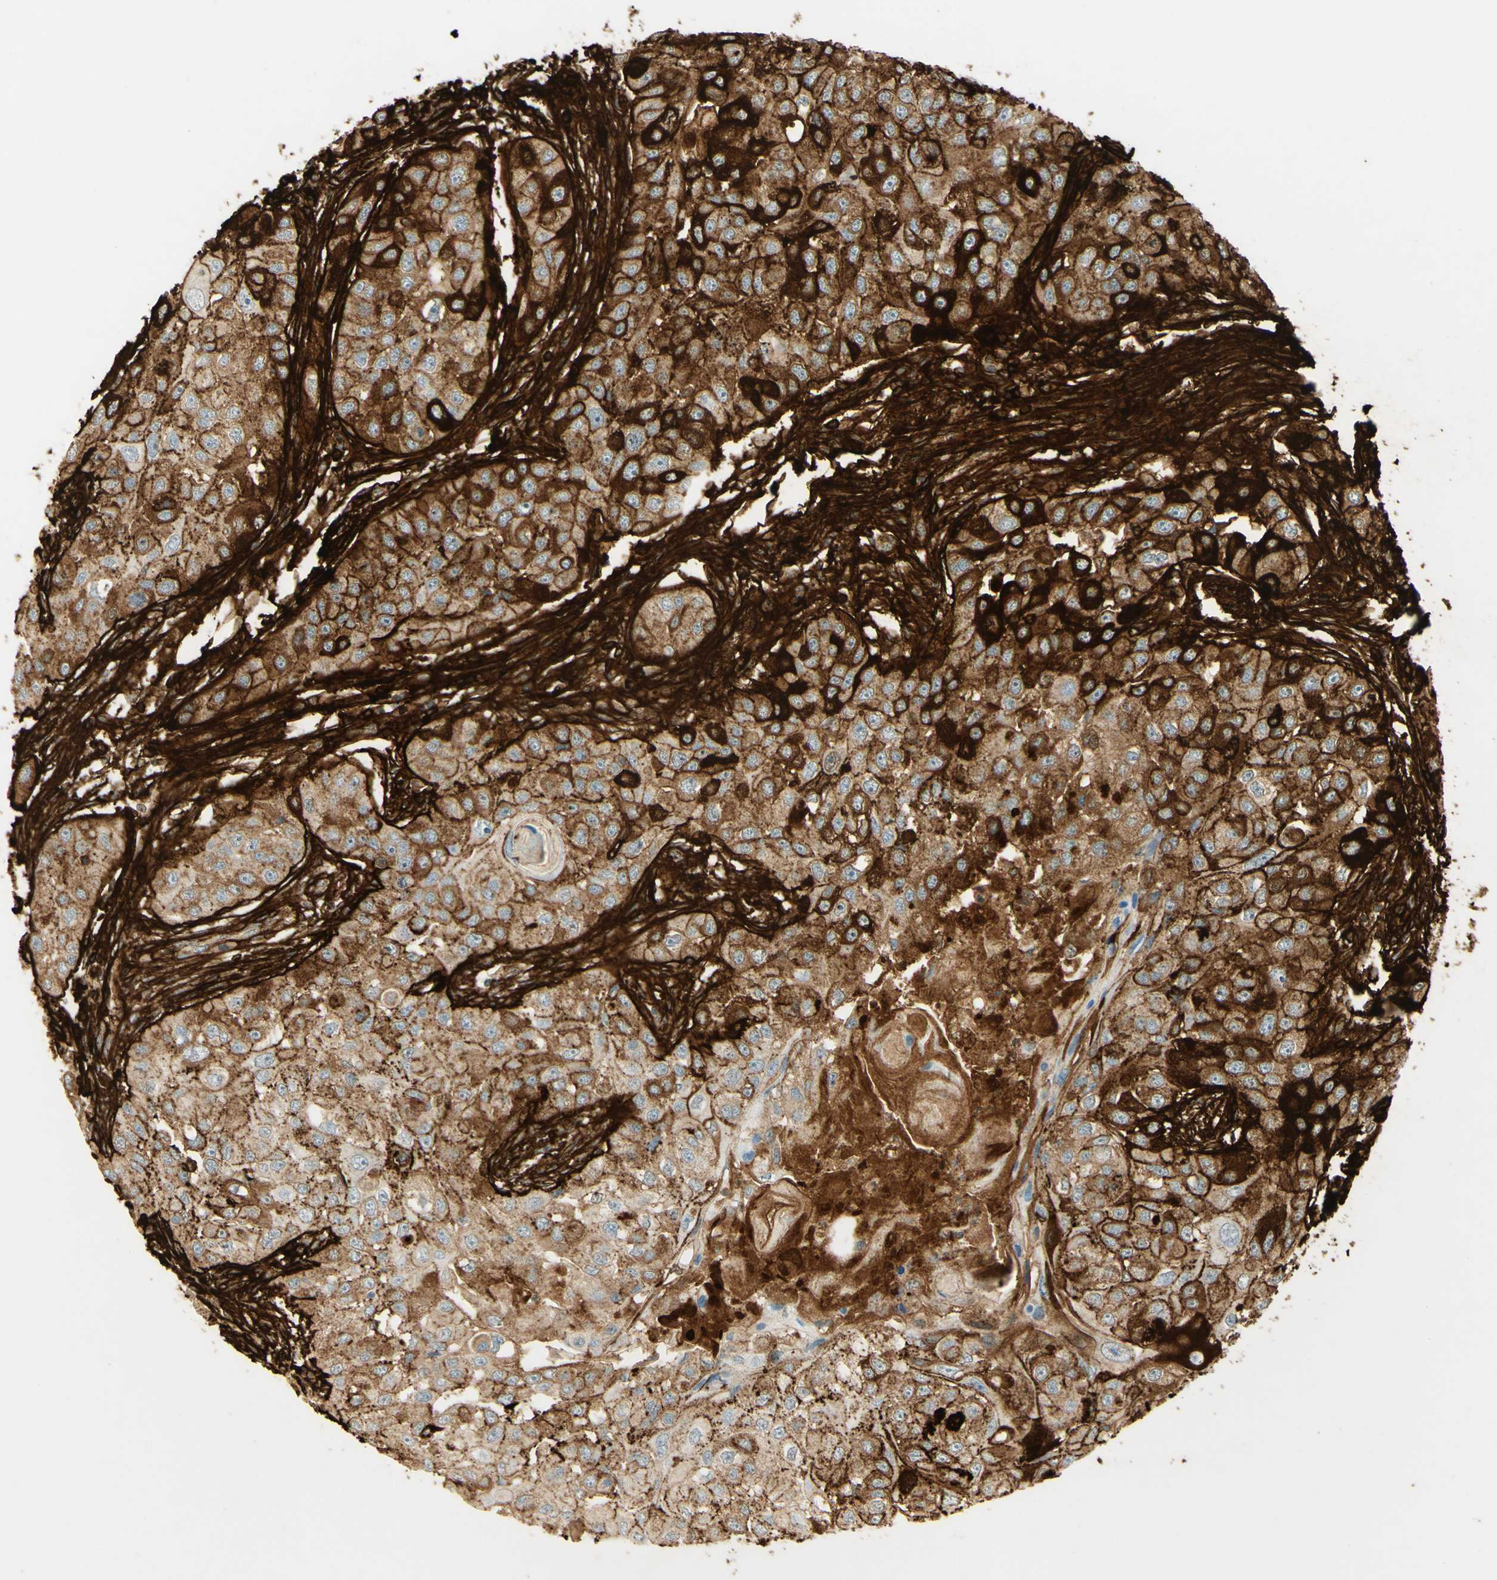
{"staining": {"intensity": "strong", "quantity": "25%-75%", "location": "cytoplasmic/membranous"}, "tissue": "head and neck cancer", "cell_type": "Tumor cells", "image_type": "cancer", "snomed": [{"axis": "morphology", "description": "Normal tissue, NOS"}, {"axis": "morphology", "description": "Squamous cell carcinoma, NOS"}, {"axis": "topography", "description": "Skeletal muscle"}, {"axis": "topography", "description": "Head-Neck"}], "caption": "Head and neck cancer (squamous cell carcinoma) stained with a protein marker displays strong staining in tumor cells.", "gene": "TNN", "patient": {"sex": "male", "age": 51}}